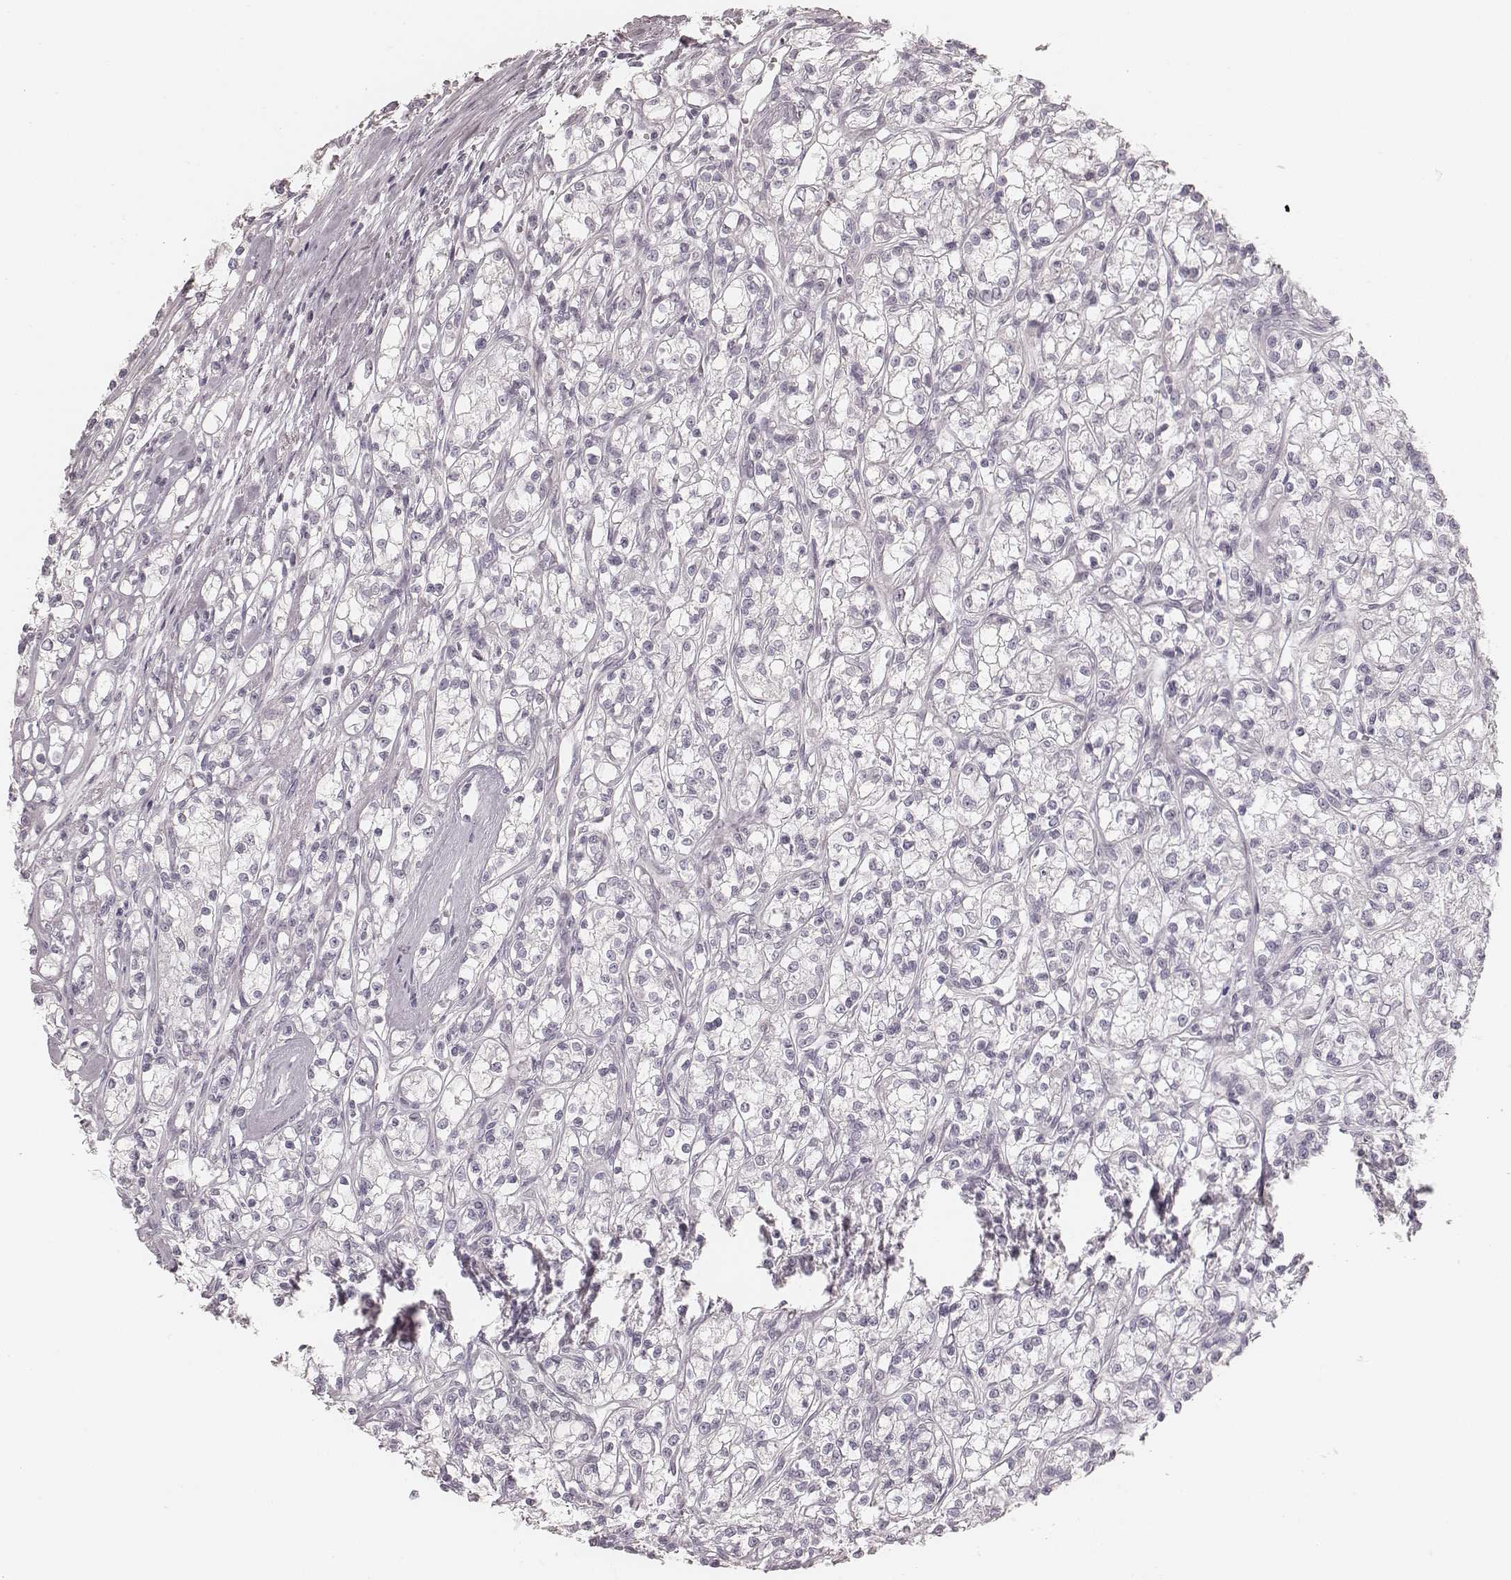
{"staining": {"intensity": "negative", "quantity": "none", "location": "none"}, "tissue": "renal cancer", "cell_type": "Tumor cells", "image_type": "cancer", "snomed": [{"axis": "morphology", "description": "Adenocarcinoma, NOS"}, {"axis": "topography", "description": "Kidney"}], "caption": "The micrograph reveals no significant positivity in tumor cells of renal cancer. (DAB IHC with hematoxylin counter stain).", "gene": "SPATA24", "patient": {"sex": "female", "age": 59}}